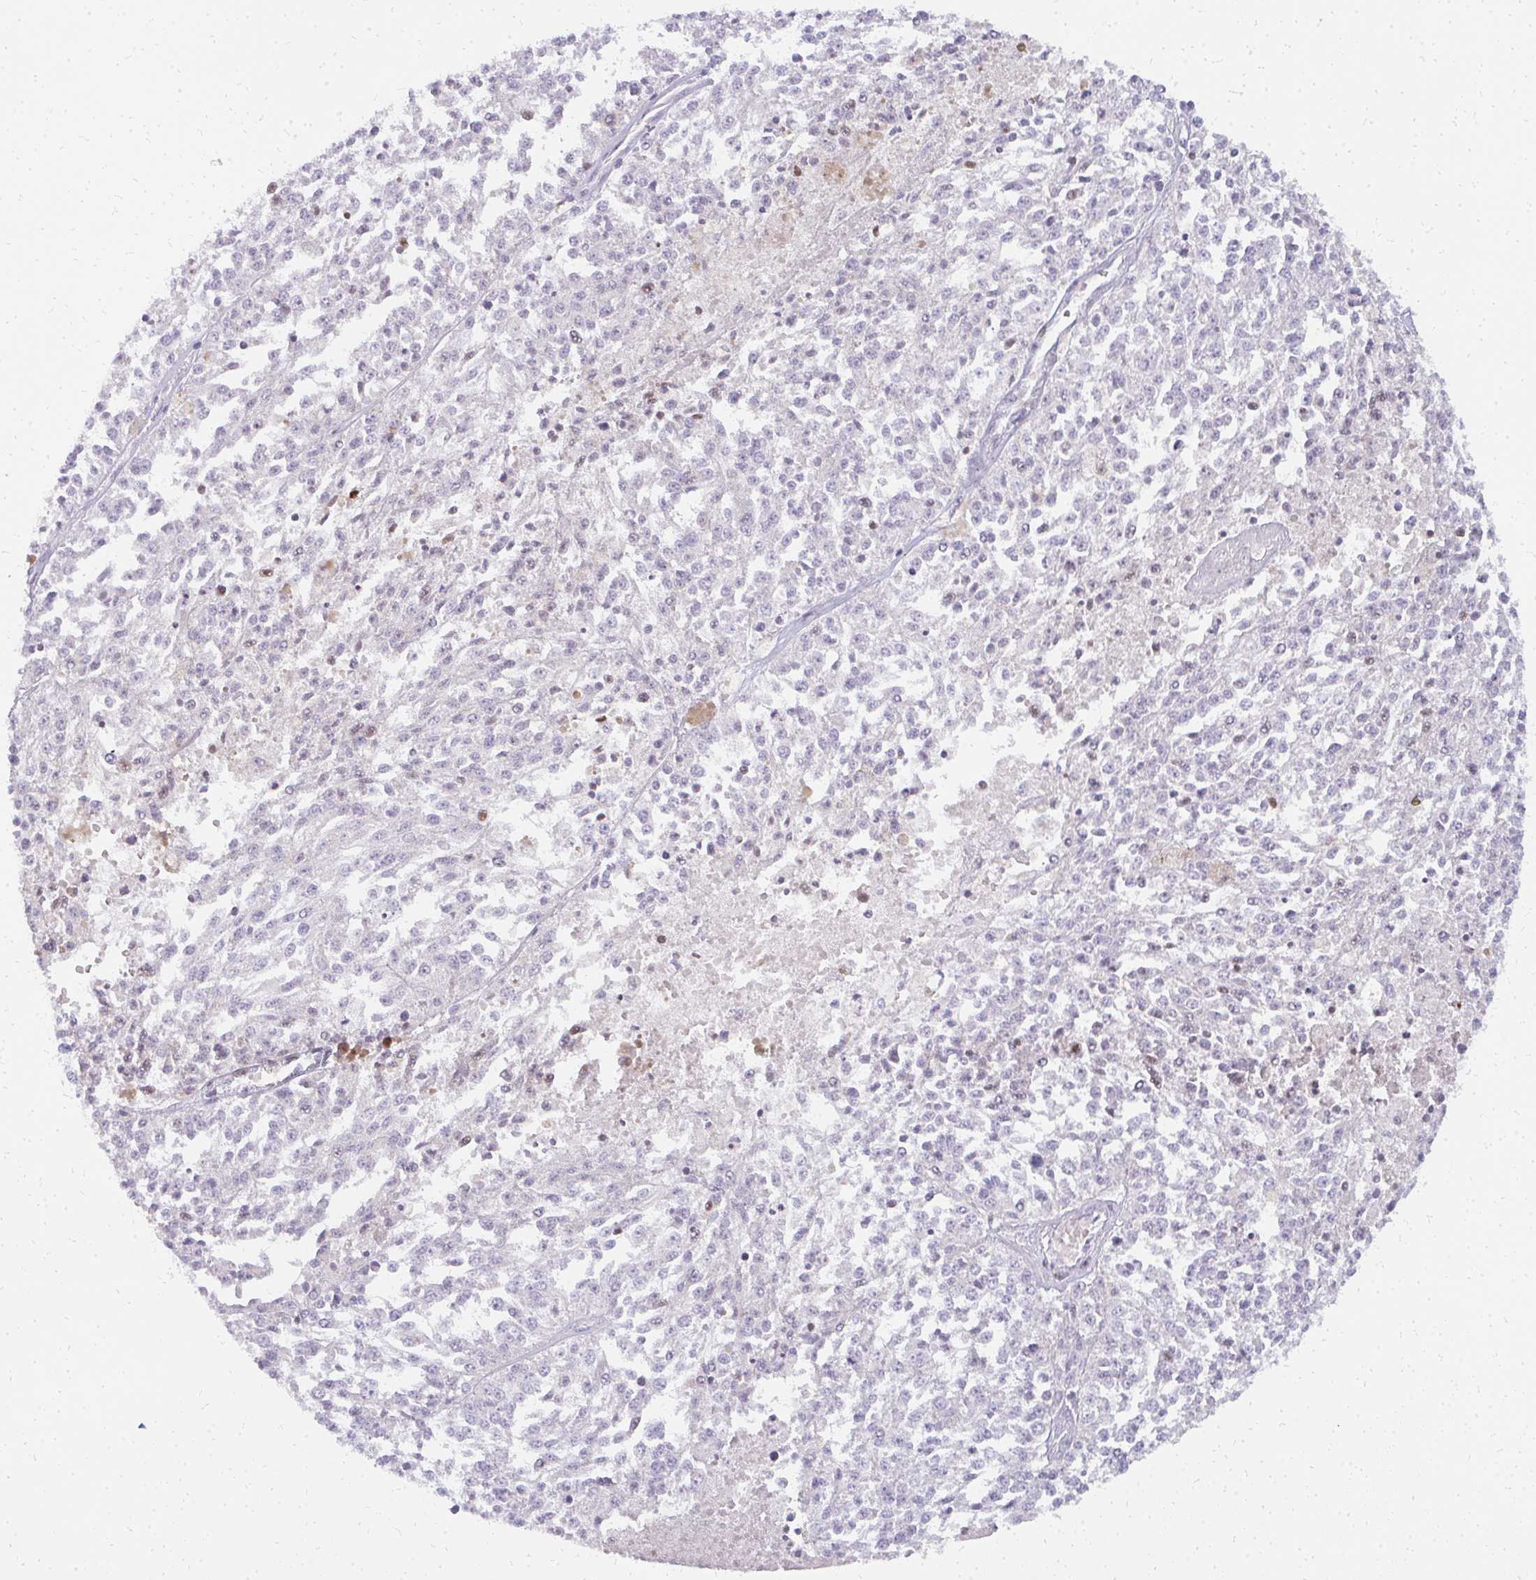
{"staining": {"intensity": "negative", "quantity": "none", "location": "none"}, "tissue": "melanoma", "cell_type": "Tumor cells", "image_type": "cancer", "snomed": [{"axis": "morphology", "description": "Malignant melanoma, NOS"}, {"axis": "topography", "description": "Skin"}], "caption": "Melanoma was stained to show a protein in brown. There is no significant expression in tumor cells. (DAB immunohistochemistry (IHC), high magnification).", "gene": "PLA2G5", "patient": {"sex": "female", "age": 64}}